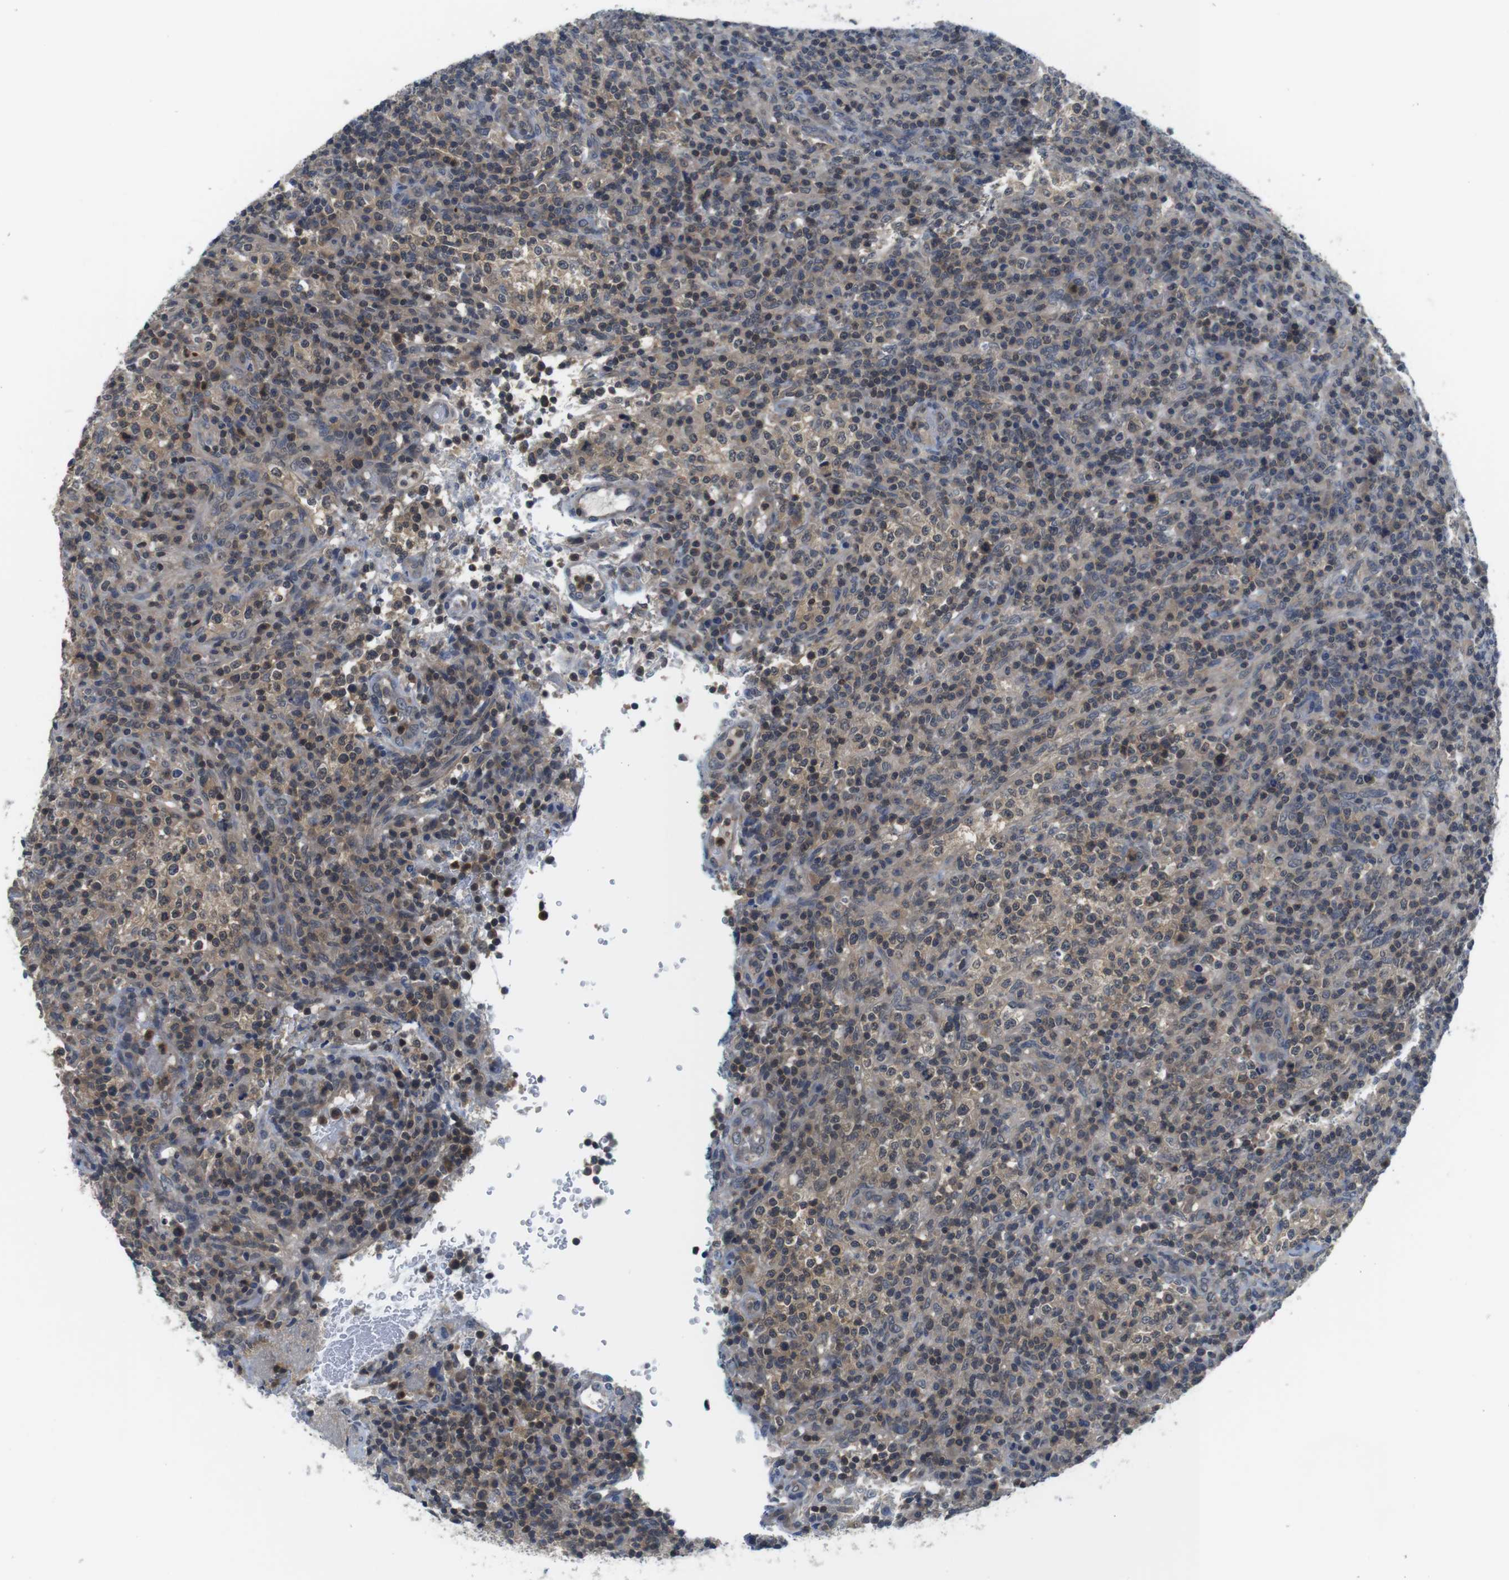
{"staining": {"intensity": "weak", "quantity": "25%-75%", "location": "cytoplasmic/membranous"}, "tissue": "lymphoma", "cell_type": "Tumor cells", "image_type": "cancer", "snomed": [{"axis": "morphology", "description": "Malignant lymphoma, non-Hodgkin's type, High grade"}, {"axis": "topography", "description": "Lymph node"}], "caption": "IHC staining of malignant lymphoma, non-Hodgkin's type (high-grade), which exhibits low levels of weak cytoplasmic/membranous staining in approximately 25%-75% of tumor cells indicating weak cytoplasmic/membranous protein staining. The staining was performed using DAB (3,3'-diaminobenzidine) (brown) for protein detection and nuclei were counterstained in hematoxylin (blue).", "gene": "FADD", "patient": {"sex": "female", "age": 76}}